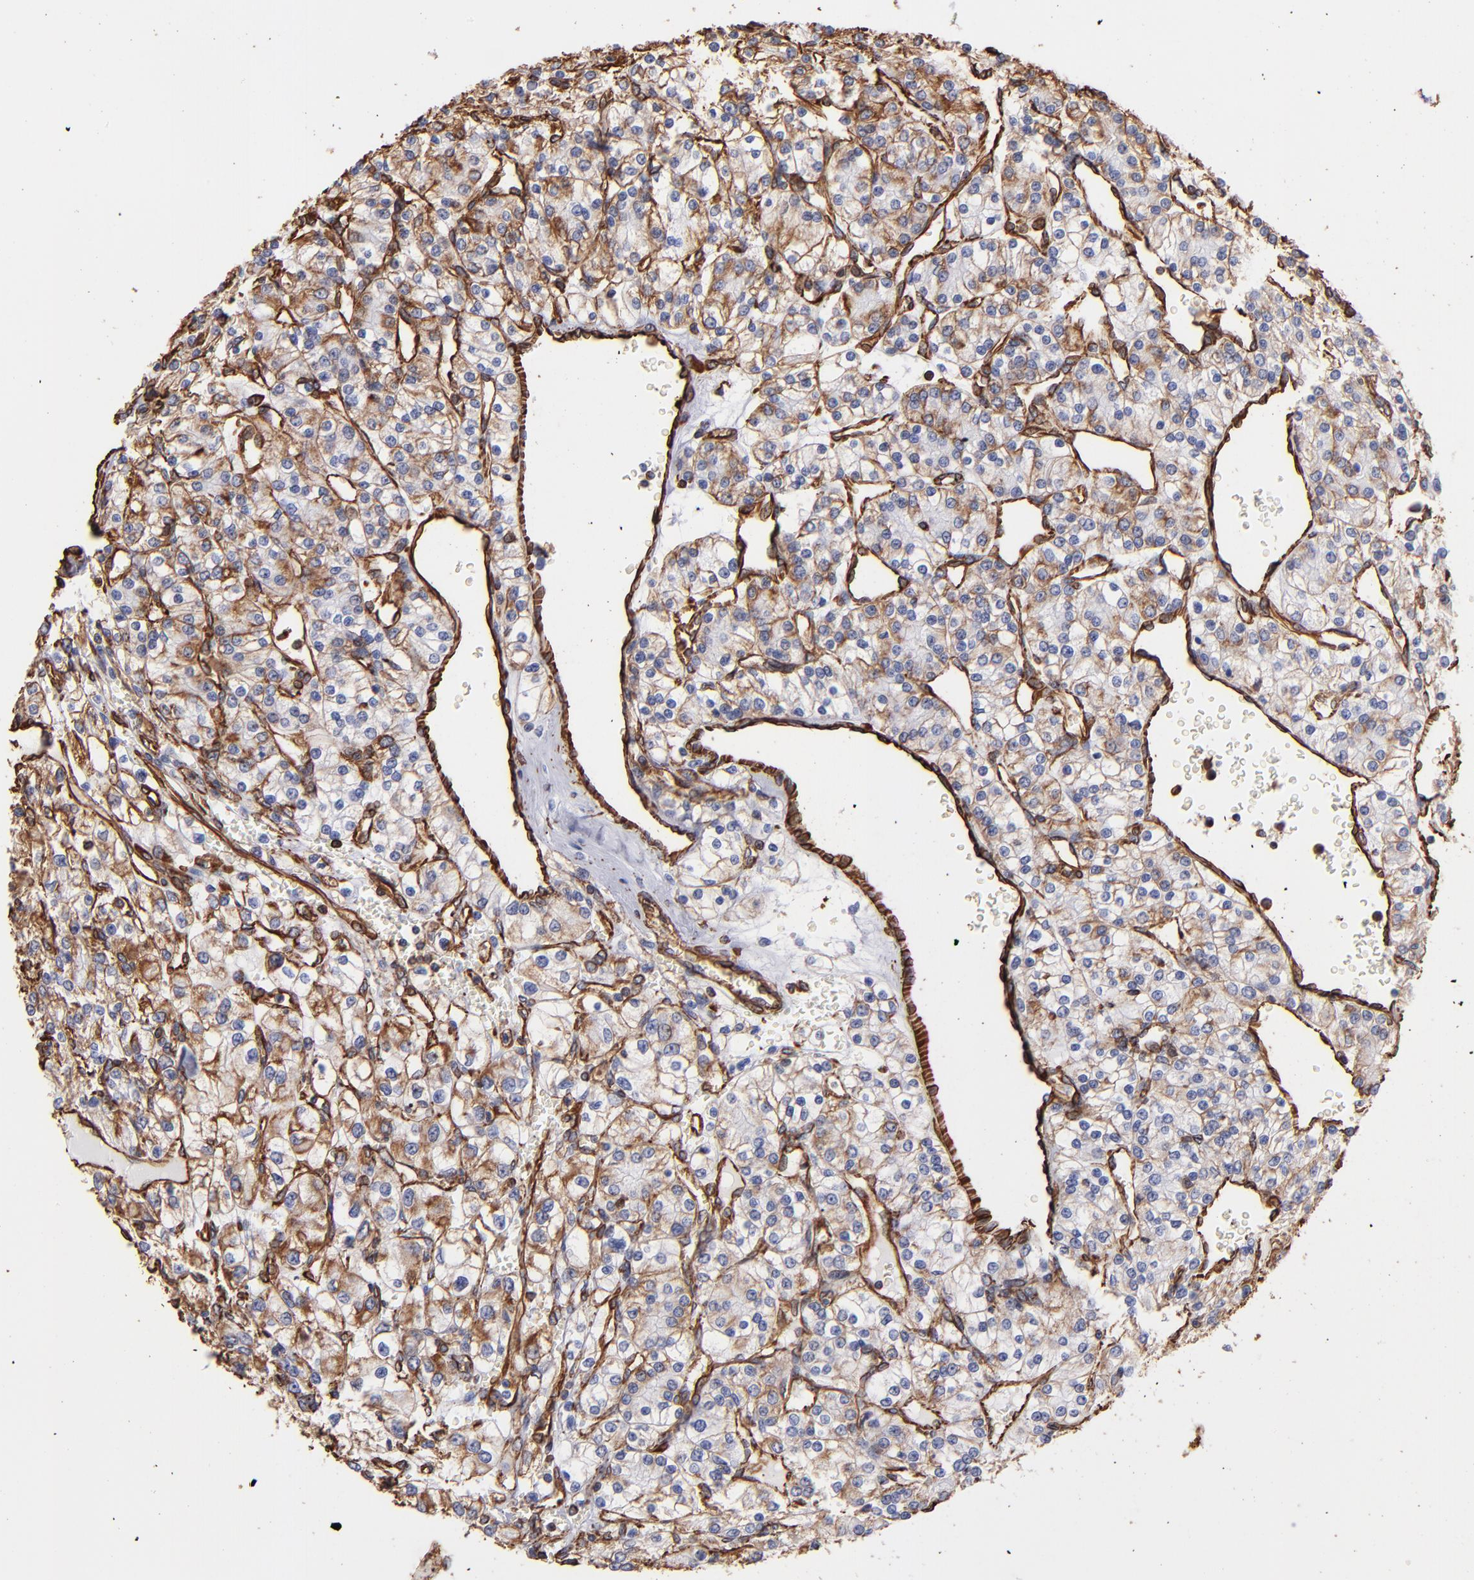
{"staining": {"intensity": "strong", "quantity": ">75%", "location": "cytoplasmic/membranous"}, "tissue": "renal cancer", "cell_type": "Tumor cells", "image_type": "cancer", "snomed": [{"axis": "morphology", "description": "Adenocarcinoma, NOS"}, {"axis": "topography", "description": "Kidney"}], "caption": "A photomicrograph showing strong cytoplasmic/membranous staining in approximately >75% of tumor cells in renal adenocarcinoma, as visualized by brown immunohistochemical staining.", "gene": "VIM", "patient": {"sex": "female", "age": 62}}